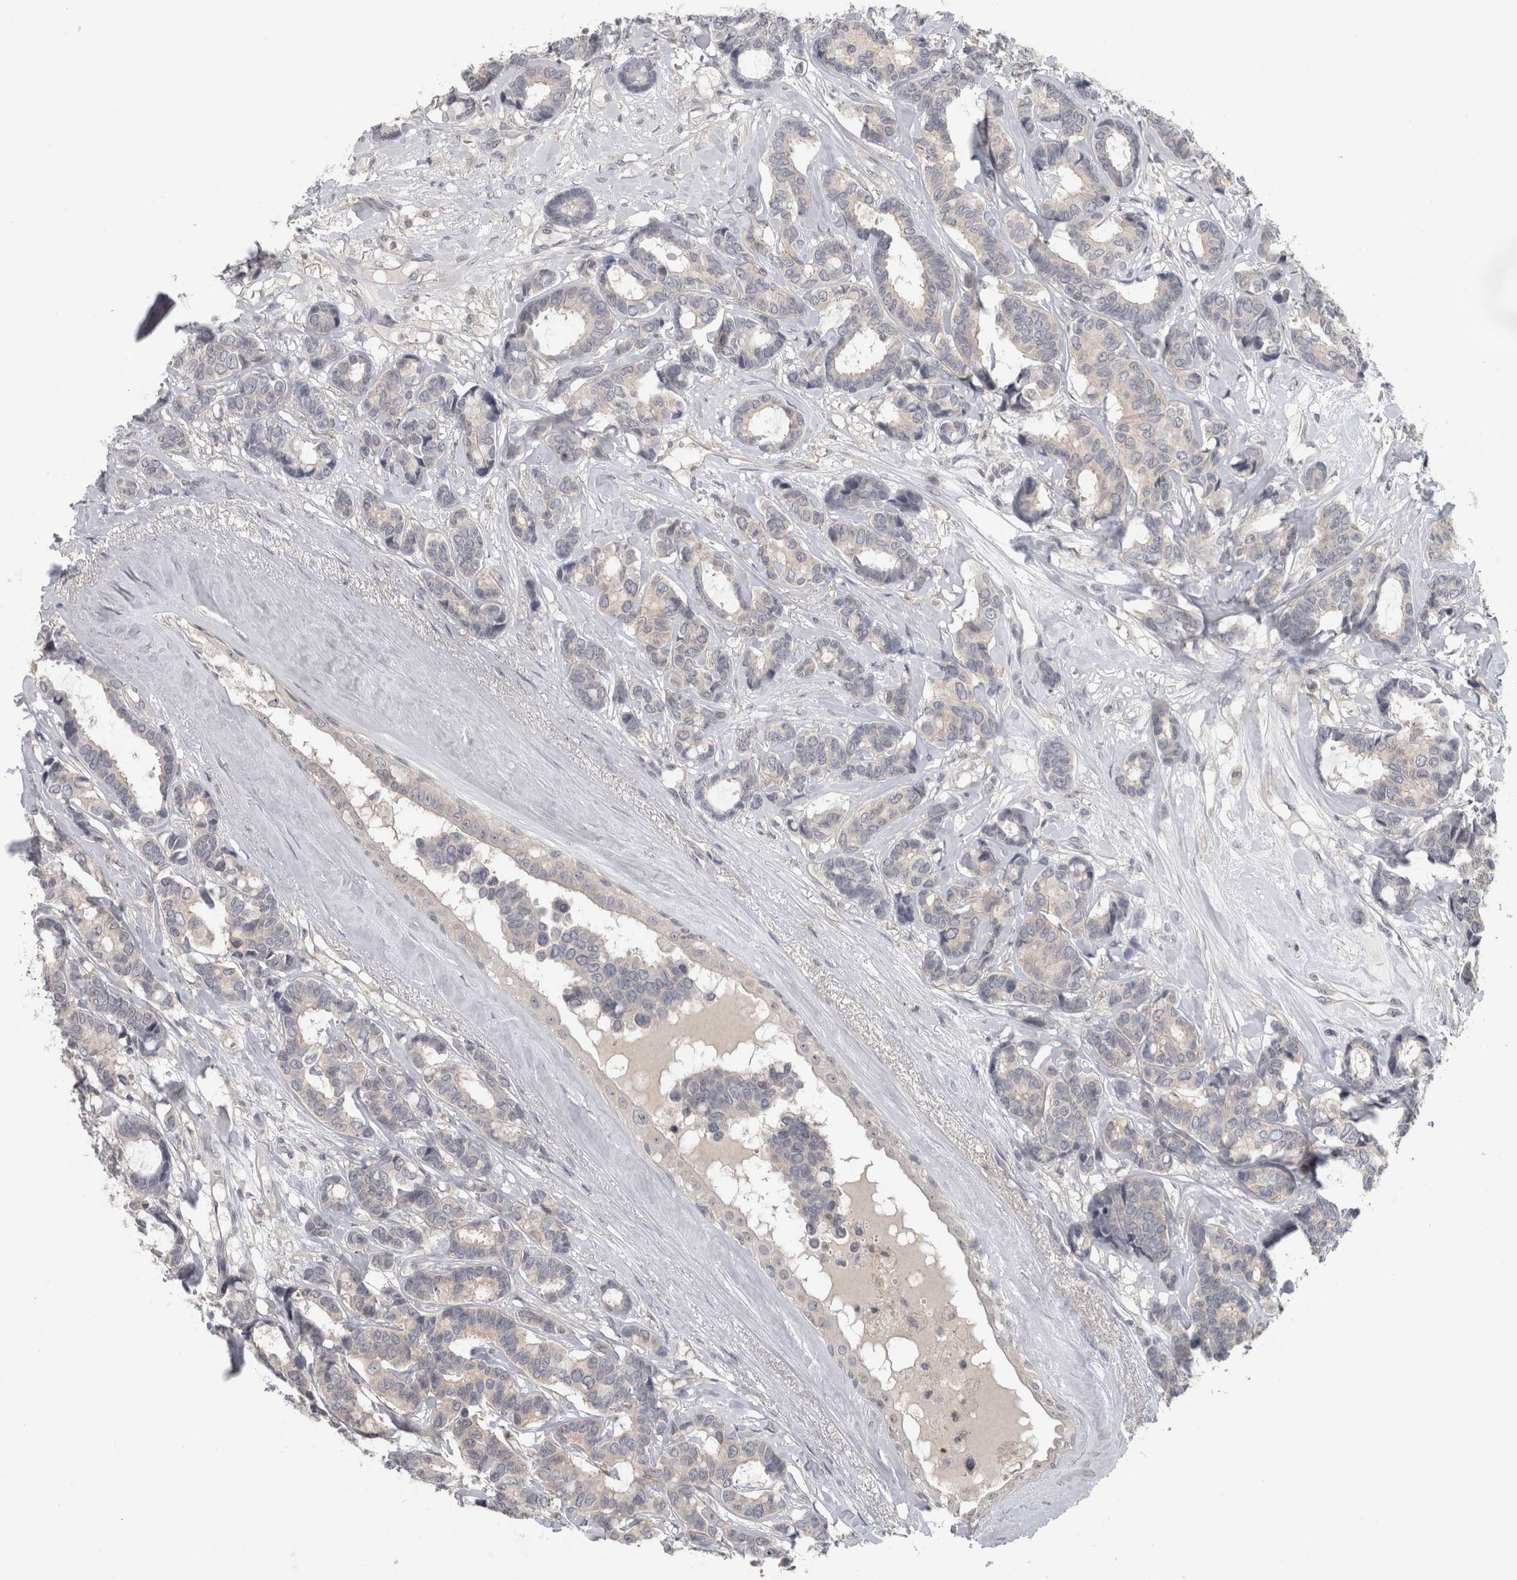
{"staining": {"intensity": "negative", "quantity": "none", "location": "none"}, "tissue": "breast cancer", "cell_type": "Tumor cells", "image_type": "cancer", "snomed": [{"axis": "morphology", "description": "Duct carcinoma"}, {"axis": "topography", "description": "Breast"}], "caption": "An immunohistochemistry (IHC) histopathology image of breast intraductal carcinoma is shown. There is no staining in tumor cells of breast intraductal carcinoma.", "gene": "RBM28", "patient": {"sex": "female", "age": 87}}